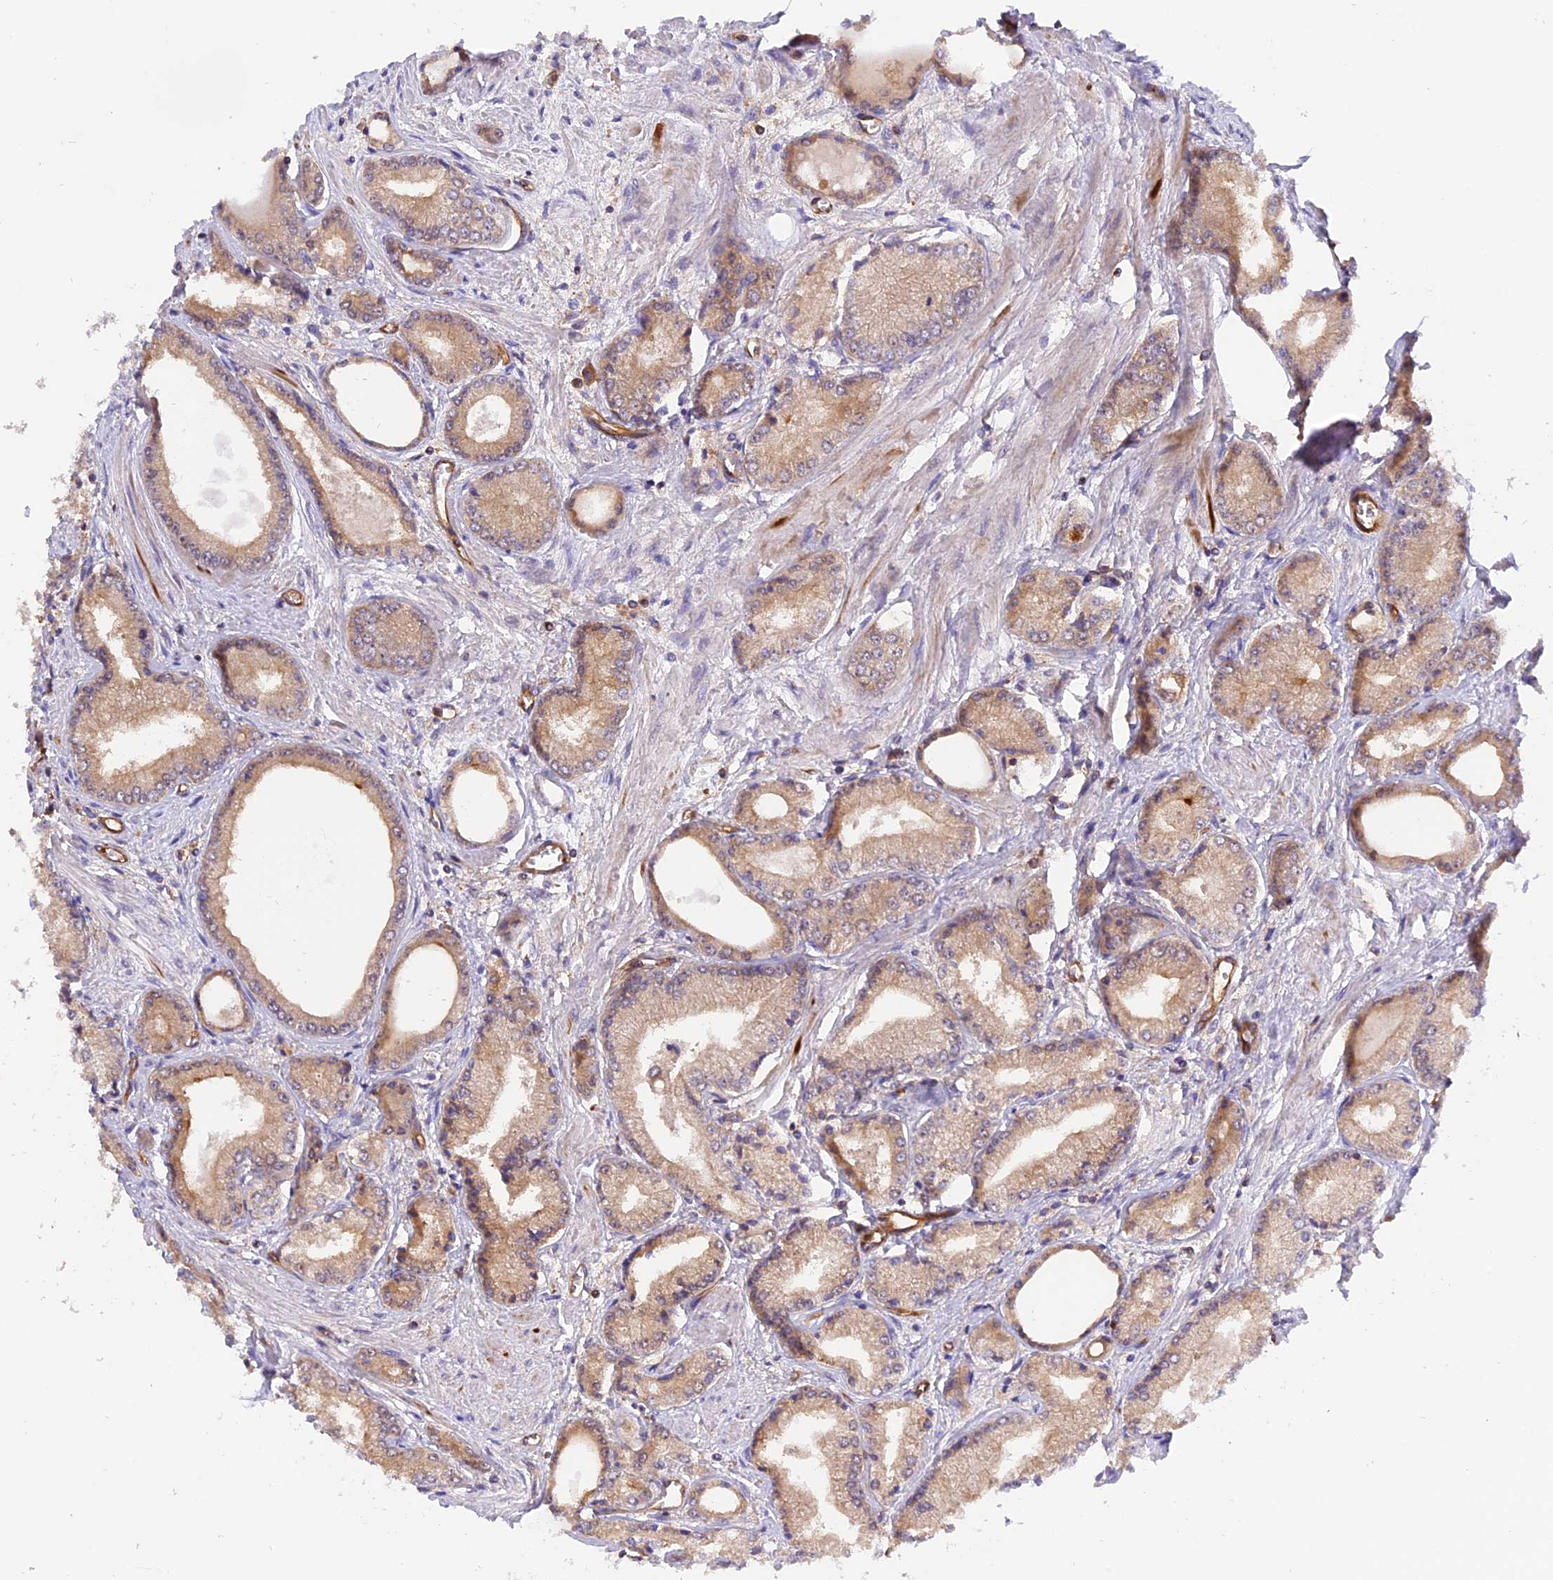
{"staining": {"intensity": "moderate", "quantity": "25%-75%", "location": "cytoplasmic/membranous"}, "tissue": "prostate cancer", "cell_type": "Tumor cells", "image_type": "cancer", "snomed": [{"axis": "morphology", "description": "Adenocarcinoma, Low grade"}, {"axis": "topography", "description": "Prostate"}], "caption": "Prostate adenocarcinoma (low-grade) stained for a protein reveals moderate cytoplasmic/membranous positivity in tumor cells.", "gene": "C5orf22", "patient": {"sex": "male", "age": 60}}